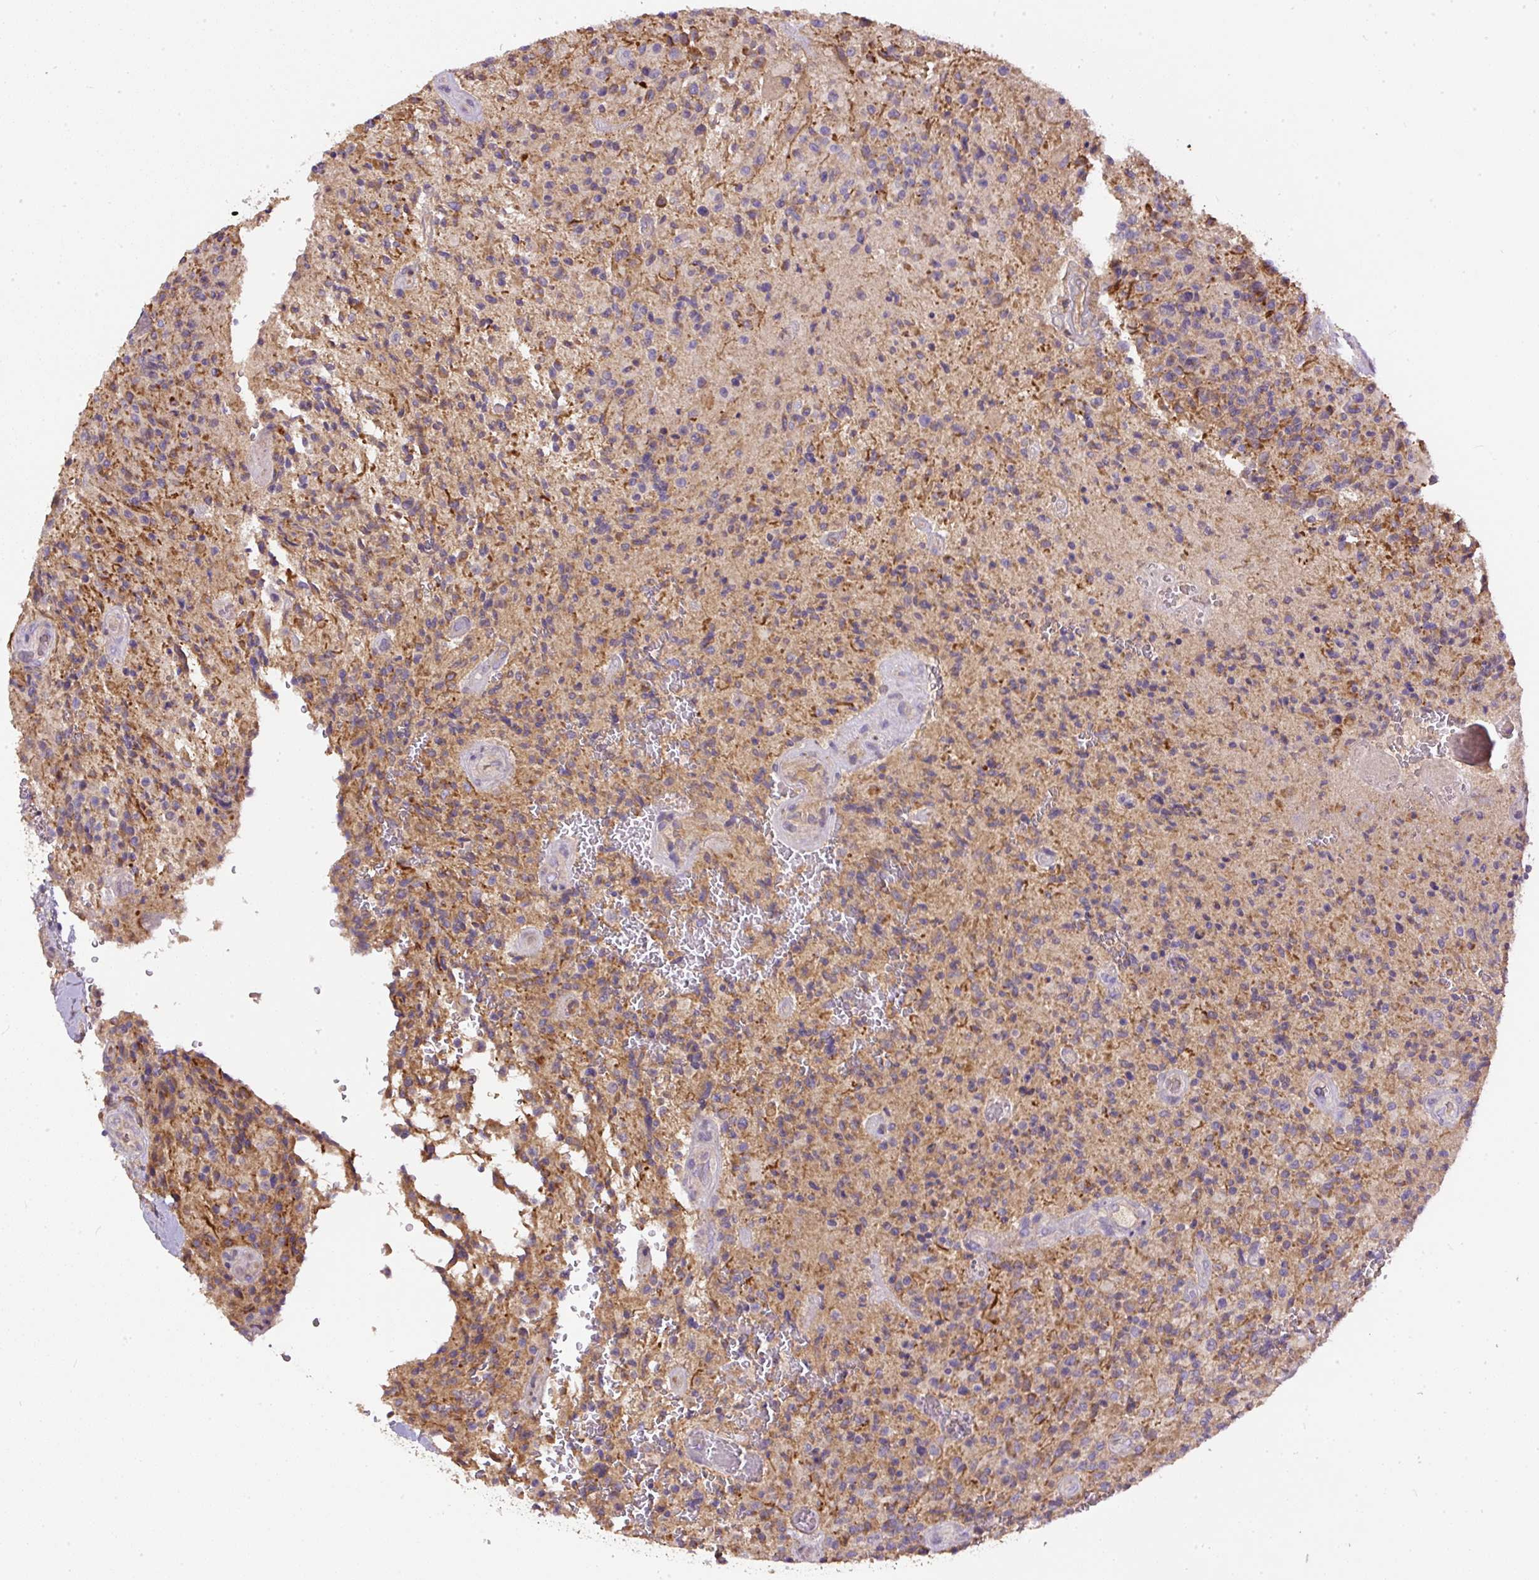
{"staining": {"intensity": "weak", "quantity": ">75%", "location": "cytoplasmic/membranous"}, "tissue": "glioma", "cell_type": "Tumor cells", "image_type": "cancer", "snomed": [{"axis": "morphology", "description": "Normal tissue, NOS"}, {"axis": "morphology", "description": "Glioma, malignant, High grade"}, {"axis": "topography", "description": "Cerebral cortex"}], "caption": "Protein staining displays weak cytoplasmic/membranous staining in approximately >75% of tumor cells in malignant high-grade glioma. (DAB (3,3'-diaminobenzidine) = brown stain, brightfield microscopy at high magnification).", "gene": "DAPK1", "patient": {"sex": "male", "age": 56}}